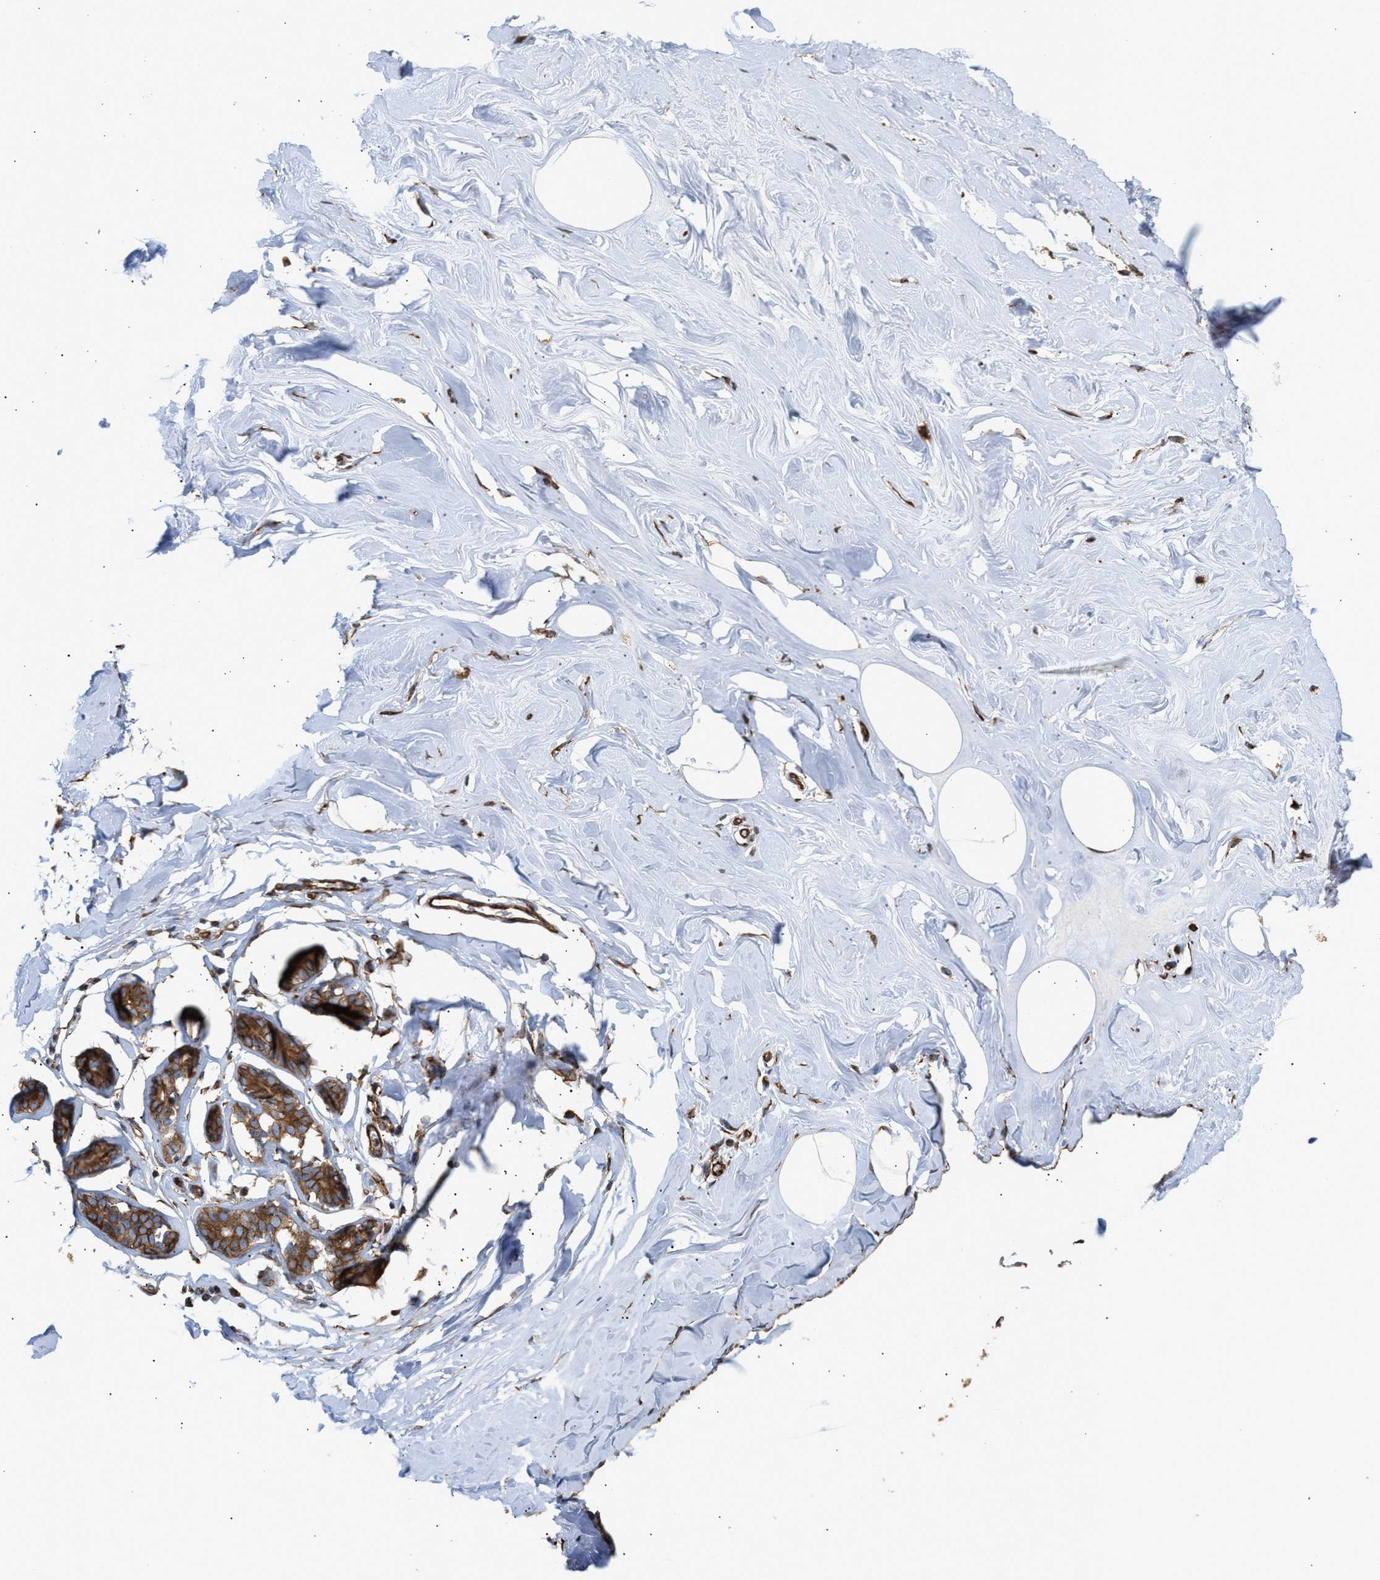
{"staining": {"intensity": "moderate", "quantity": ">75%", "location": "cytoplasmic/membranous"}, "tissue": "adipose tissue", "cell_type": "Adipocytes", "image_type": "normal", "snomed": [{"axis": "morphology", "description": "Normal tissue, NOS"}, {"axis": "morphology", "description": "Fibrosis, NOS"}, {"axis": "topography", "description": "Breast"}, {"axis": "topography", "description": "Adipose tissue"}], "caption": "High-magnification brightfield microscopy of unremarkable adipose tissue stained with DAB (3,3'-diaminobenzidine) (brown) and counterstained with hematoxylin (blue). adipocytes exhibit moderate cytoplasmic/membranous staining is identified in approximately>75% of cells. The staining is performed using DAB (3,3'-diaminobenzidine) brown chromogen to label protein expression. The nuclei are counter-stained blue using hematoxylin.", "gene": "EPS15L1", "patient": {"sex": "female", "age": 39}}